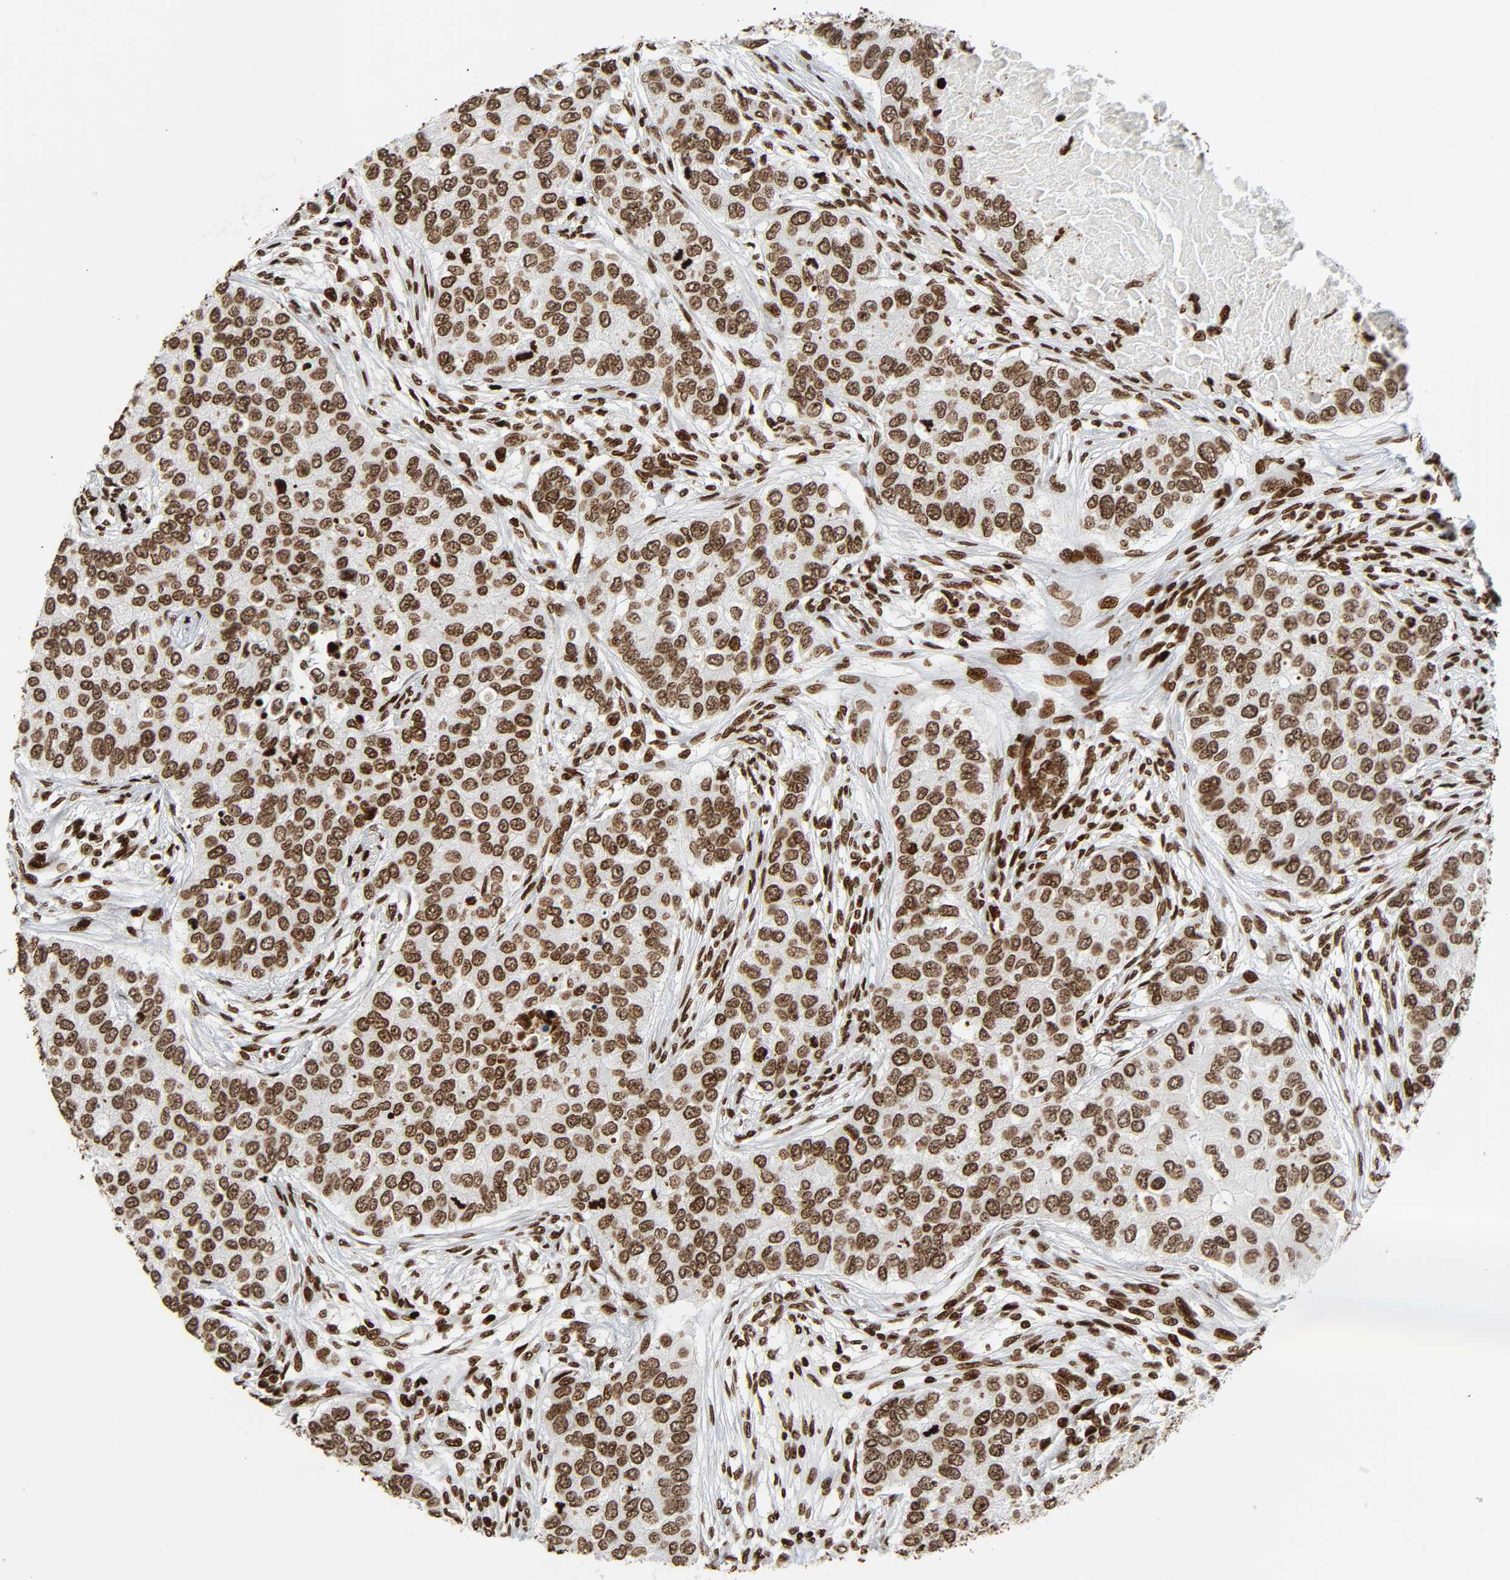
{"staining": {"intensity": "moderate", "quantity": ">75%", "location": "nuclear"}, "tissue": "breast cancer", "cell_type": "Tumor cells", "image_type": "cancer", "snomed": [{"axis": "morphology", "description": "Normal tissue, NOS"}, {"axis": "morphology", "description": "Duct carcinoma"}, {"axis": "topography", "description": "Breast"}], "caption": "Breast intraductal carcinoma was stained to show a protein in brown. There is medium levels of moderate nuclear staining in approximately >75% of tumor cells.", "gene": "RXRA", "patient": {"sex": "female", "age": 49}}